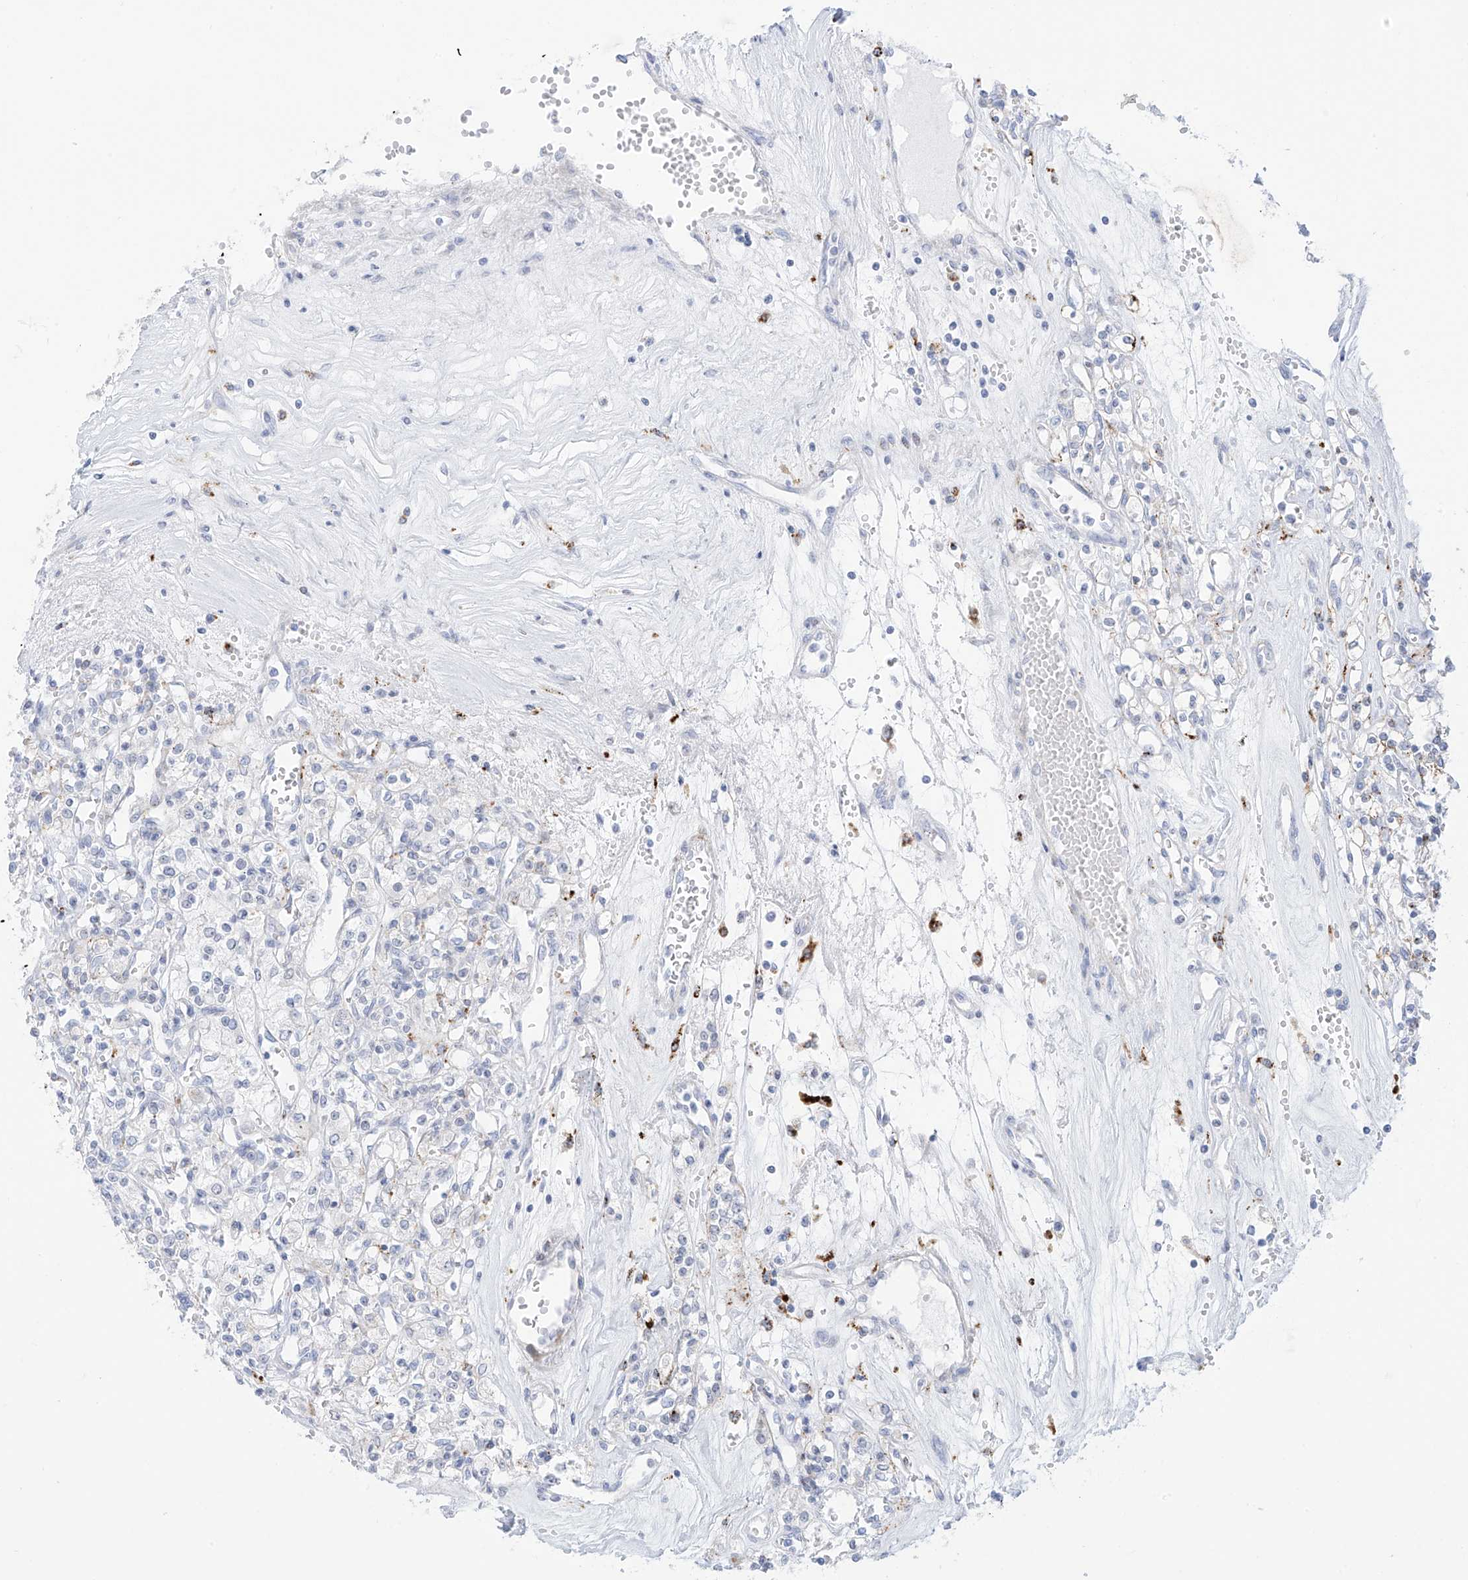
{"staining": {"intensity": "negative", "quantity": "none", "location": "none"}, "tissue": "renal cancer", "cell_type": "Tumor cells", "image_type": "cancer", "snomed": [{"axis": "morphology", "description": "Adenocarcinoma, NOS"}, {"axis": "topography", "description": "Kidney"}], "caption": "This is a photomicrograph of IHC staining of renal adenocarcinoma, which shows no expression in tumor cells.", "gene": "PSPH", "patient": {"sex": "female", "age": 59}}